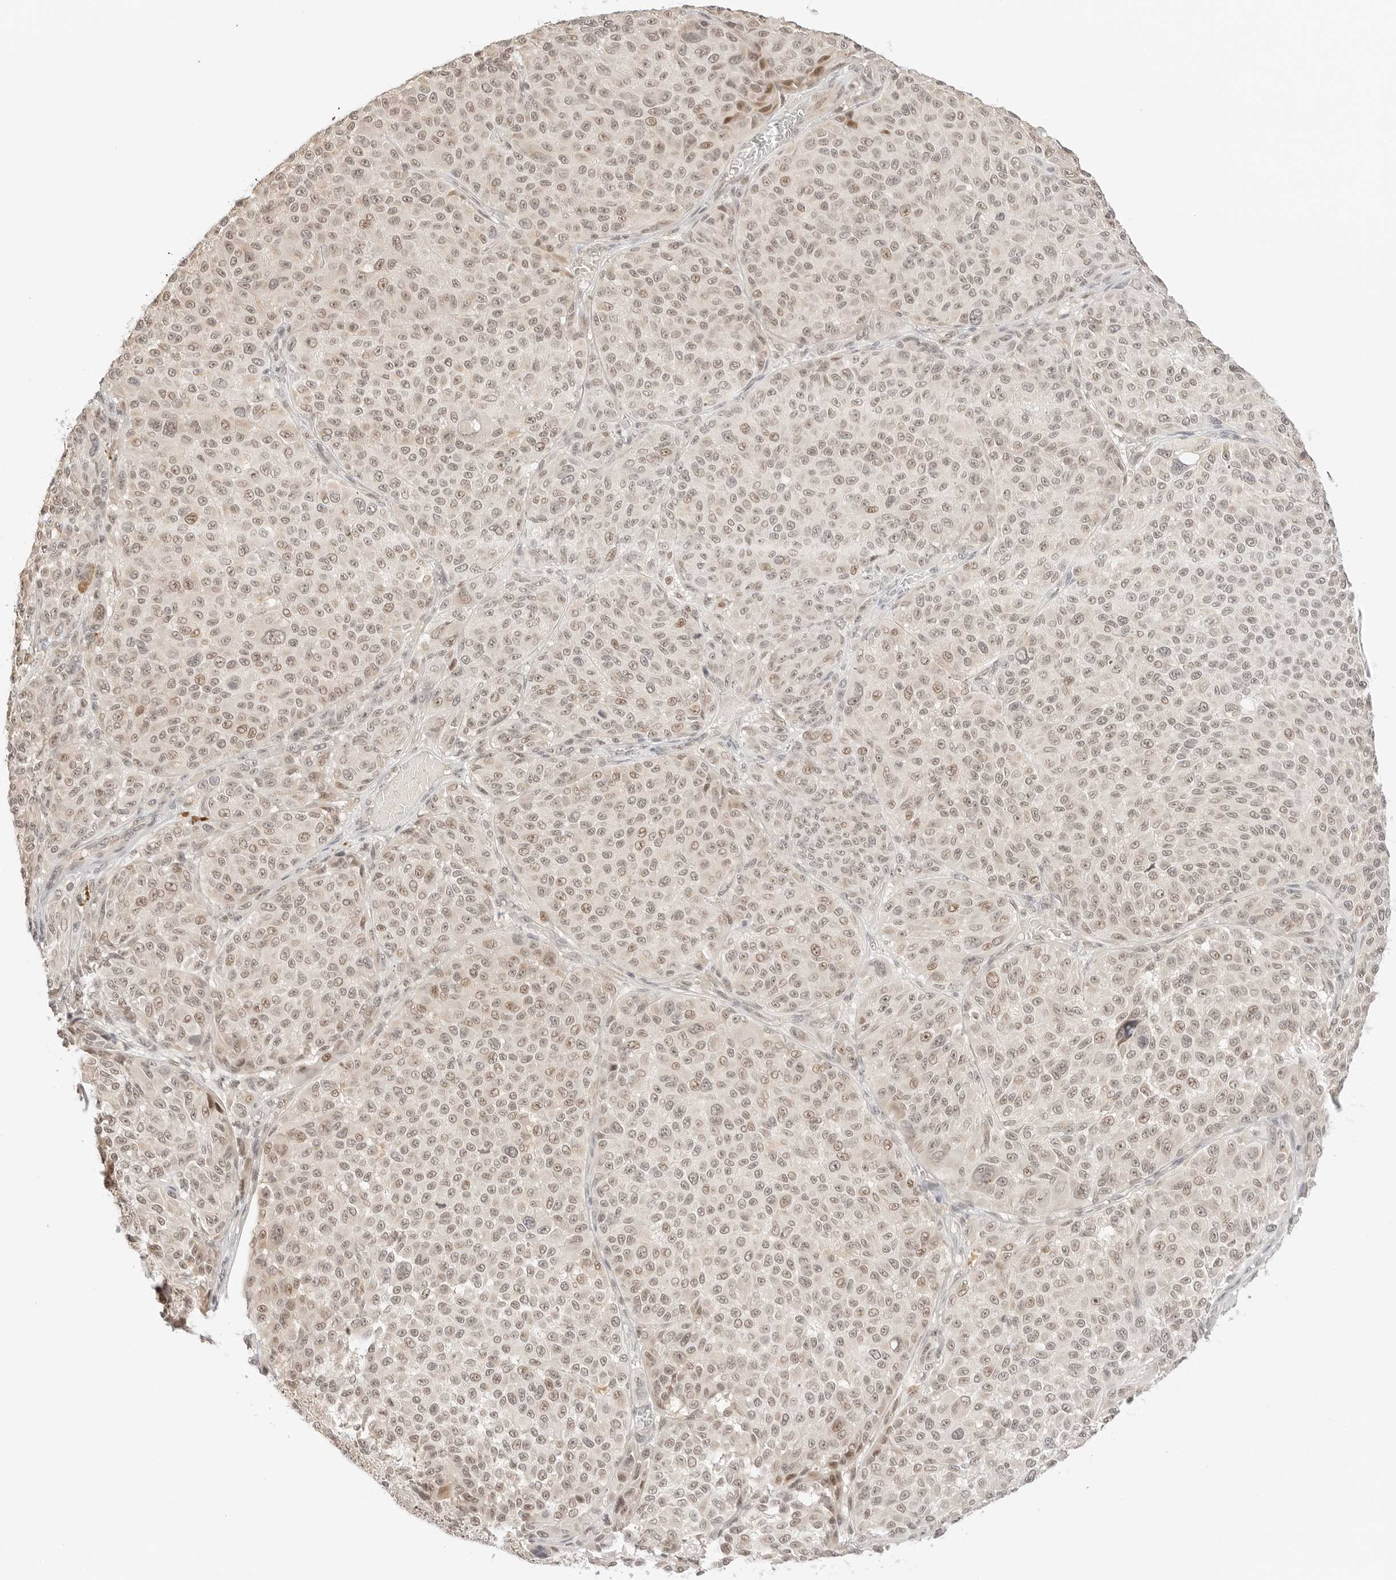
{"staining": {"intensity": "moderate", "quantity": "25%-75%", "location": "nuclear"}, "tissue": "melanoma", "cell_type": "Tumor cells", "image_type": "cancer", "snomed": [{"axis": "morphology", "description": "Malignant melanoma, NOS"}, {"axis": "topography", "description": "Skin"}], "caption": "Human melanoma stained for a protein (brown) demonstrates moderate nuclear positive staining in approximately 25%-75% of tumor cells.", "gene": "RPS6KL1", "patient": {"sex": "male", "age": 83}}